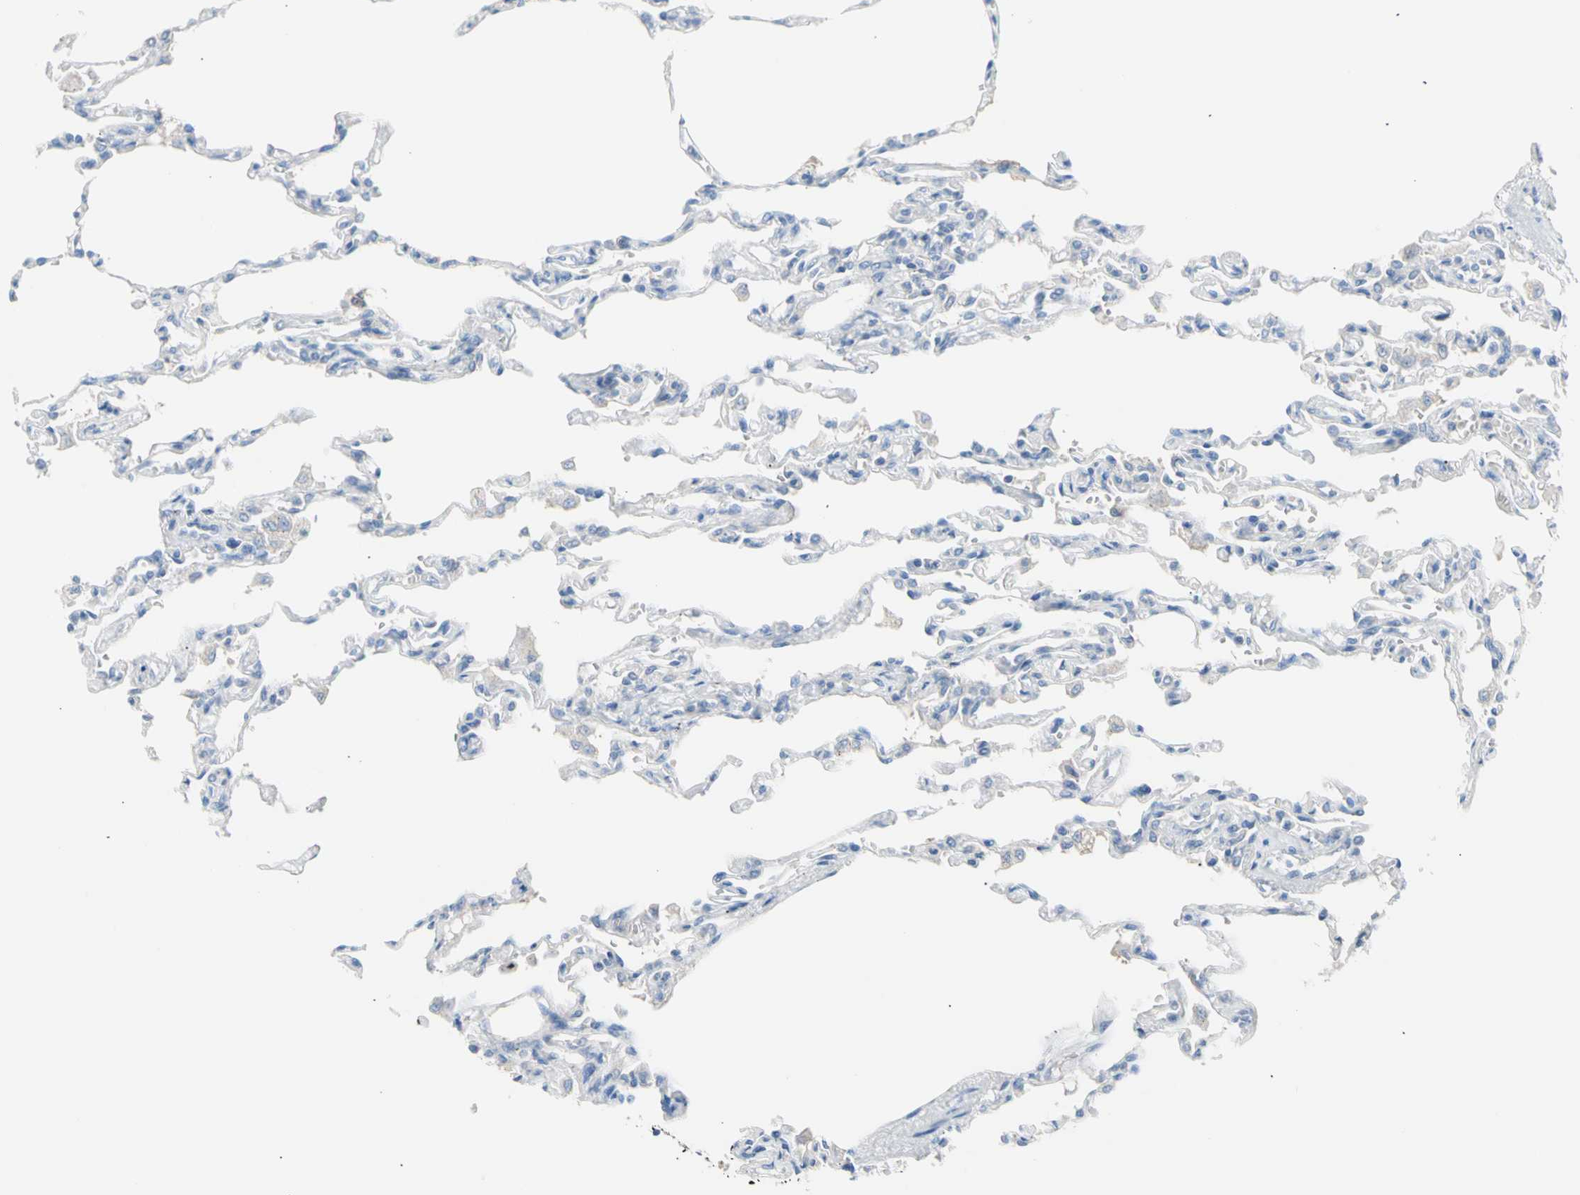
{"staining": {"intensity": "negative", "quantity": "none", "location": "none"}, "tissue": "lung", "cell_type": "Alveolar cells", "image_type": "normal", "snomed": [{"axis": "morphology", "description": "Normal tissue, NOS"}, {"axis": "topography", "description": "Lung"}], "caption": "IHC histopathology image of benign lung stained for a protein (brown), which exhibits no positivity in alveolar cells.", "gene": "CASQ1", "patient": {"sex": "male", "age": 21}}